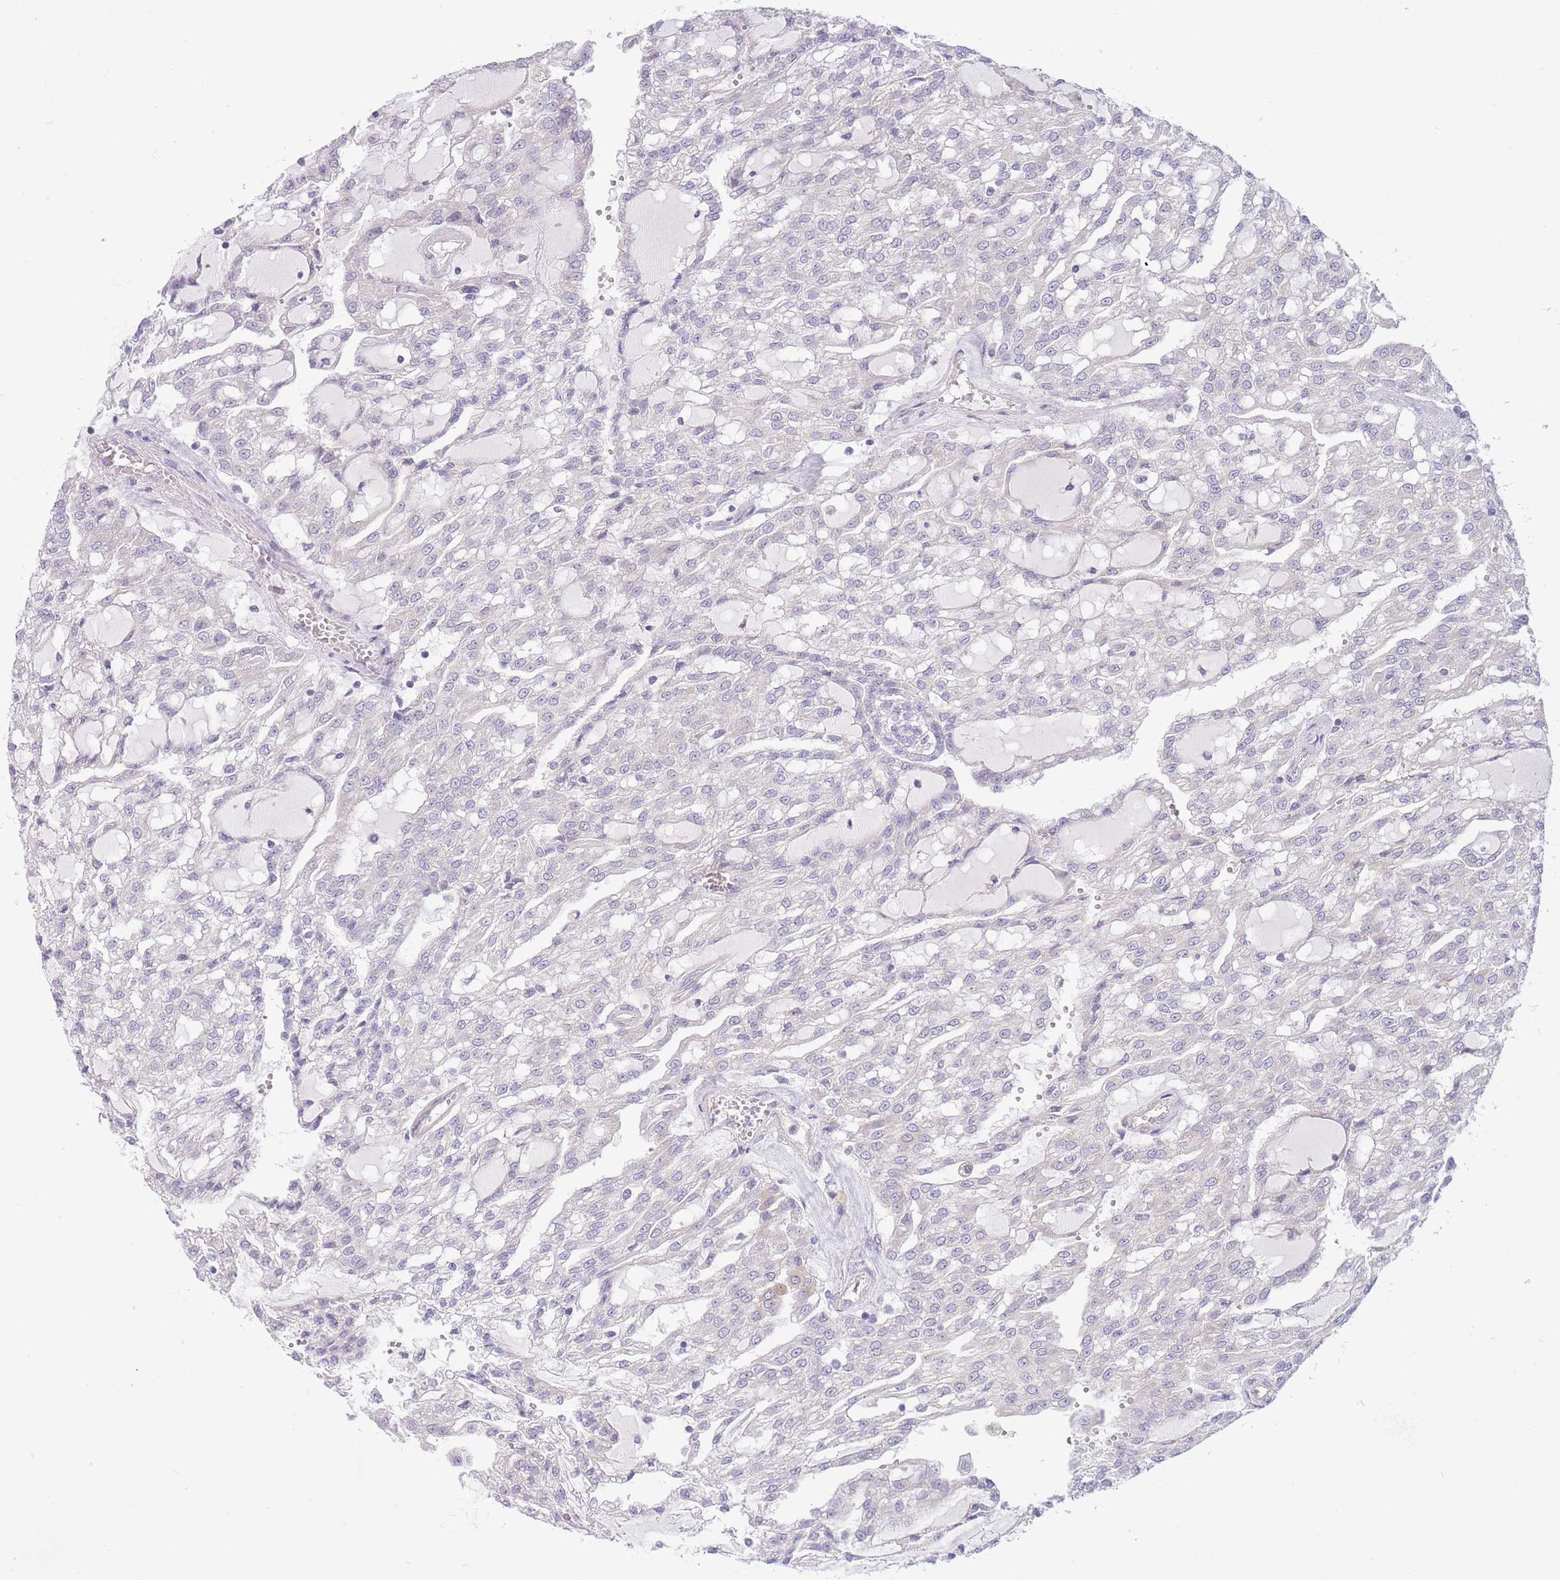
{"staining": {"intensity": "negative", "quantity": "none", "location": "none"}, "tissue": "renal cancer", "cell_type": "Tumor cells", "image_type": "cancer", "snomed": [{"axis": "morphology", "description": "Adenocarcinoma, NOS"}, {"axis": "topography", "description": "Kidney"}], "caption": "This is an IHC micrograph of renal cancer. There is no expression in tumor cells.", "gene": "PNPLA5", "patient": {"sex": "male", "age": 63}}